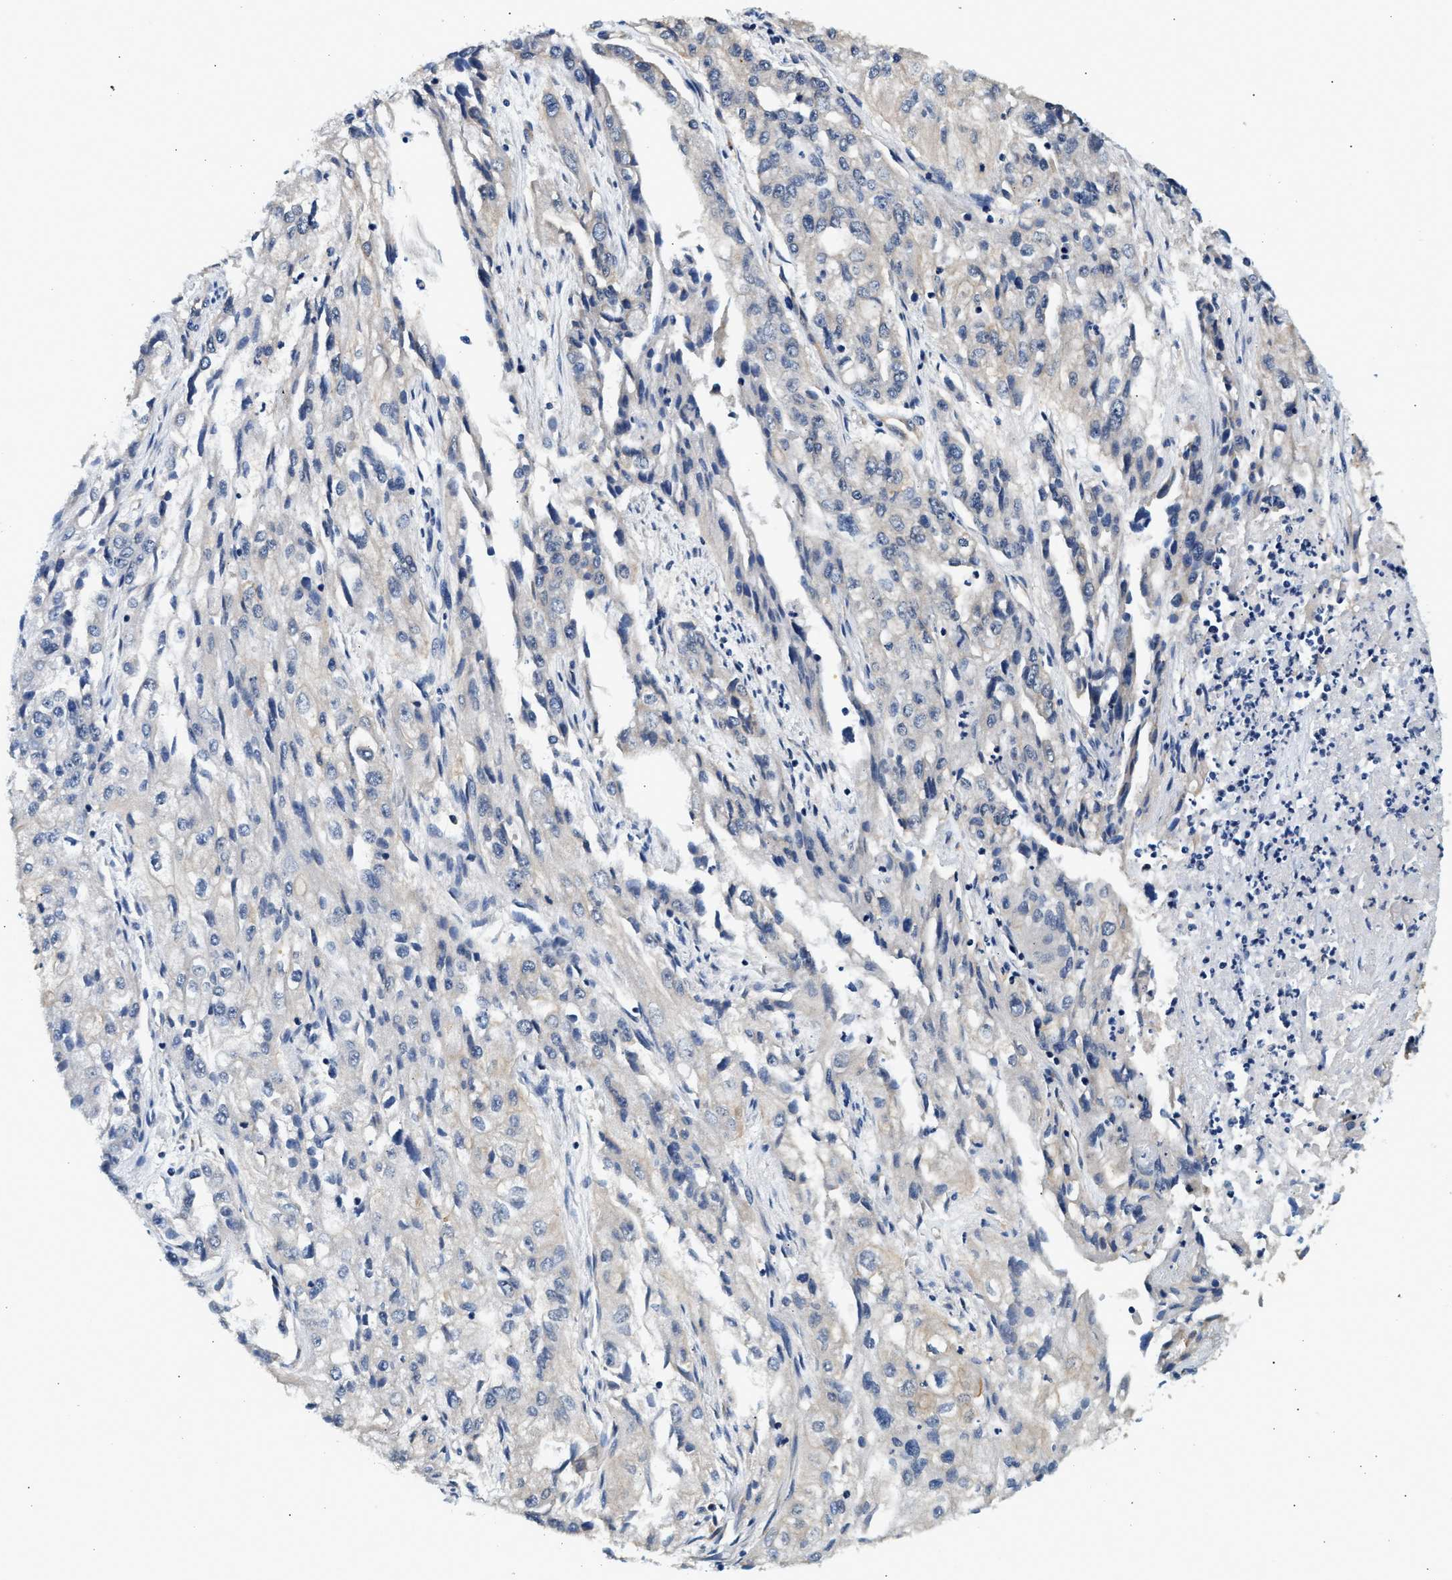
{"staining": {"intensity": "negative", "quantity": "none", "location": "none"}, "tissue": "endometrial cancer", "cell_type": "Tumor cells", "image_type": "cancer", "snomed": [{"axis": "morphology", "description": "Adenocarcinoma, NOS"}, {"axis": "topography", "description": "Endometrium"}], "caption": "Immunohistochemistry (IHC) histopathology image of endometrial cancer stained for a protein (brown), which demonstrates no expression in tumor cells.", "gene": "DUSP14", "patient": {"sex": "female", "age": 49}}